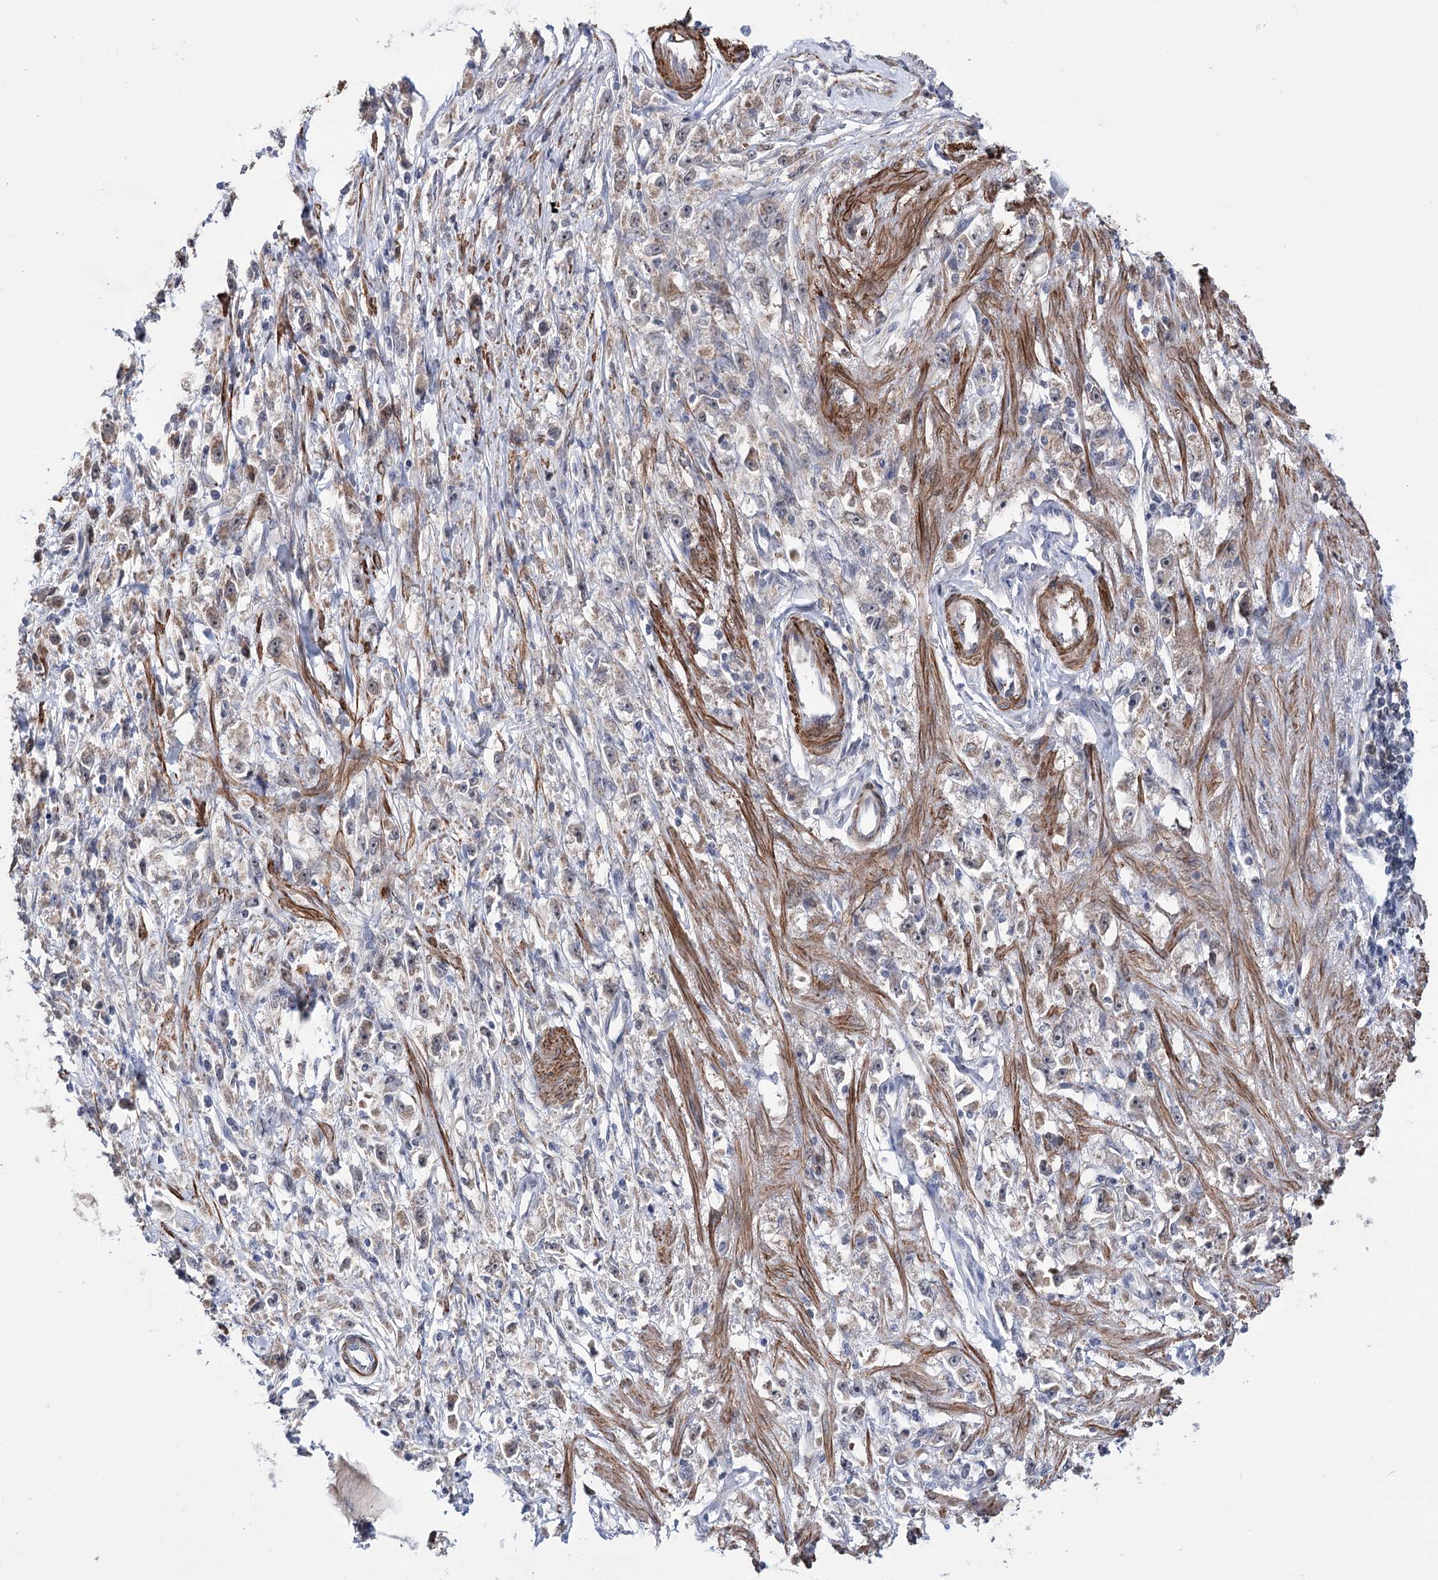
{"staining": {"intensity": "moderate", "quantity": "25%-75%", "location": "cytoplasmic/membranous"}, "tissue": "stomach cancer", "cell_type": "Tumor cells", "image_type": "cancer", "snomed": [{"axis": "morphology", "description": "Adenocarcinoma, NOS"}, {"axis": "topography", "description": "Stomach"}], "caption": "Tumor cells display medium levels of moderate cytoplasmic/membranous expression in approximately 25%-75% of cells in human stomach cancer. (DAB IHC with brightfield microscopy, high magnification).", "gene": "PPRC1", "patient": {"sex": "female", "age": 59}}